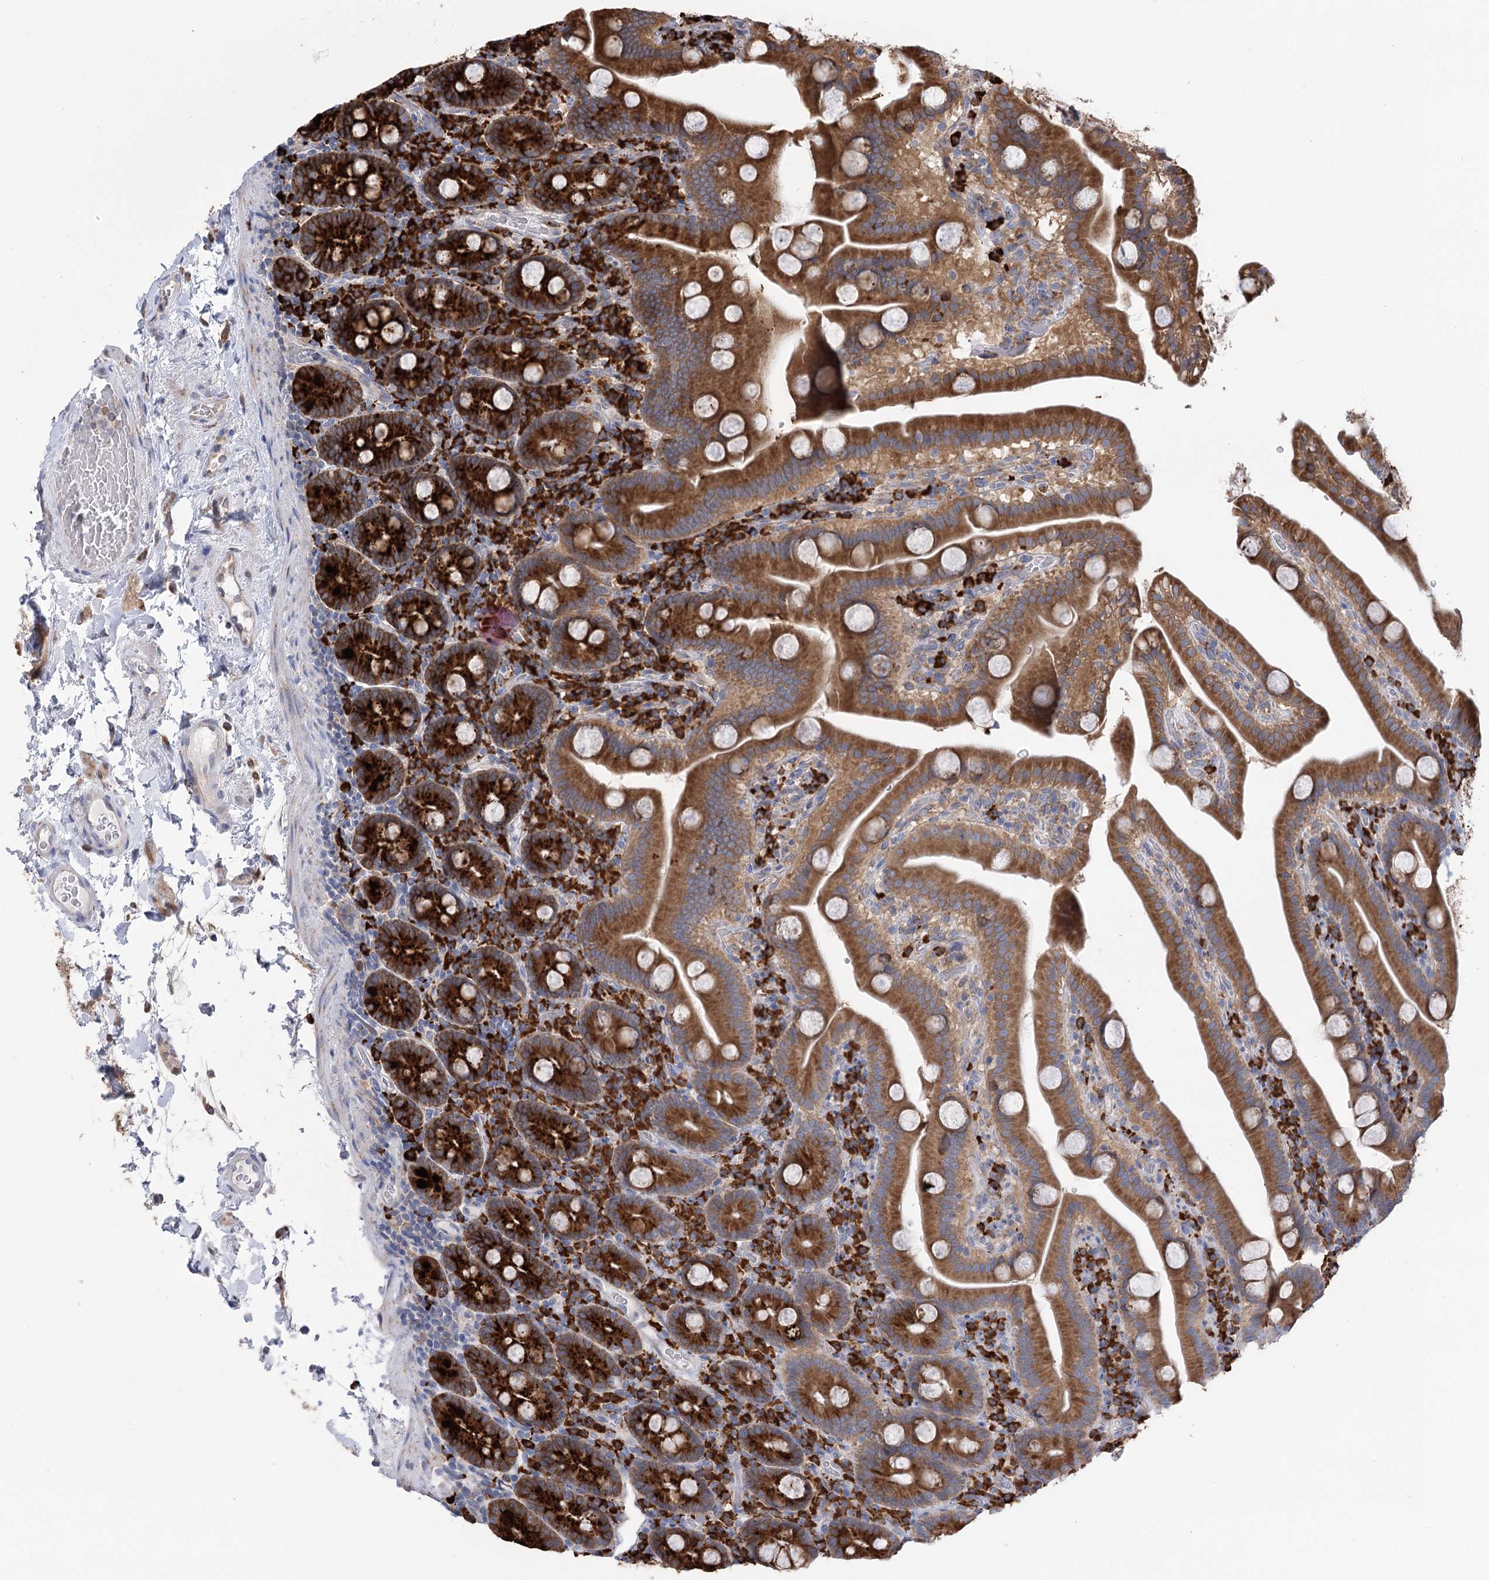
{"staining": {"intensity": "strong", "quantity": "25%-75%", "location": "cytoplasmic/membranous"}, "tissue": "duodenum", "cell_type": "Glandular cells", "image_type": "normal", "snomed": [{"axis": "morphology", "description": "Normal tissue, NOS"}, {"axis": "topography", "description": "Duodenum"}], "caption": "Immunohistochemistry (IHC) image of normal duodenum stained for a protein (brown), which shows high levels of strong cytoplasmic/membranous staining in approximately 25%-75% of glandular cells.", "gene": "METTL24", "patient": {"sex": "male", "age": 55}}